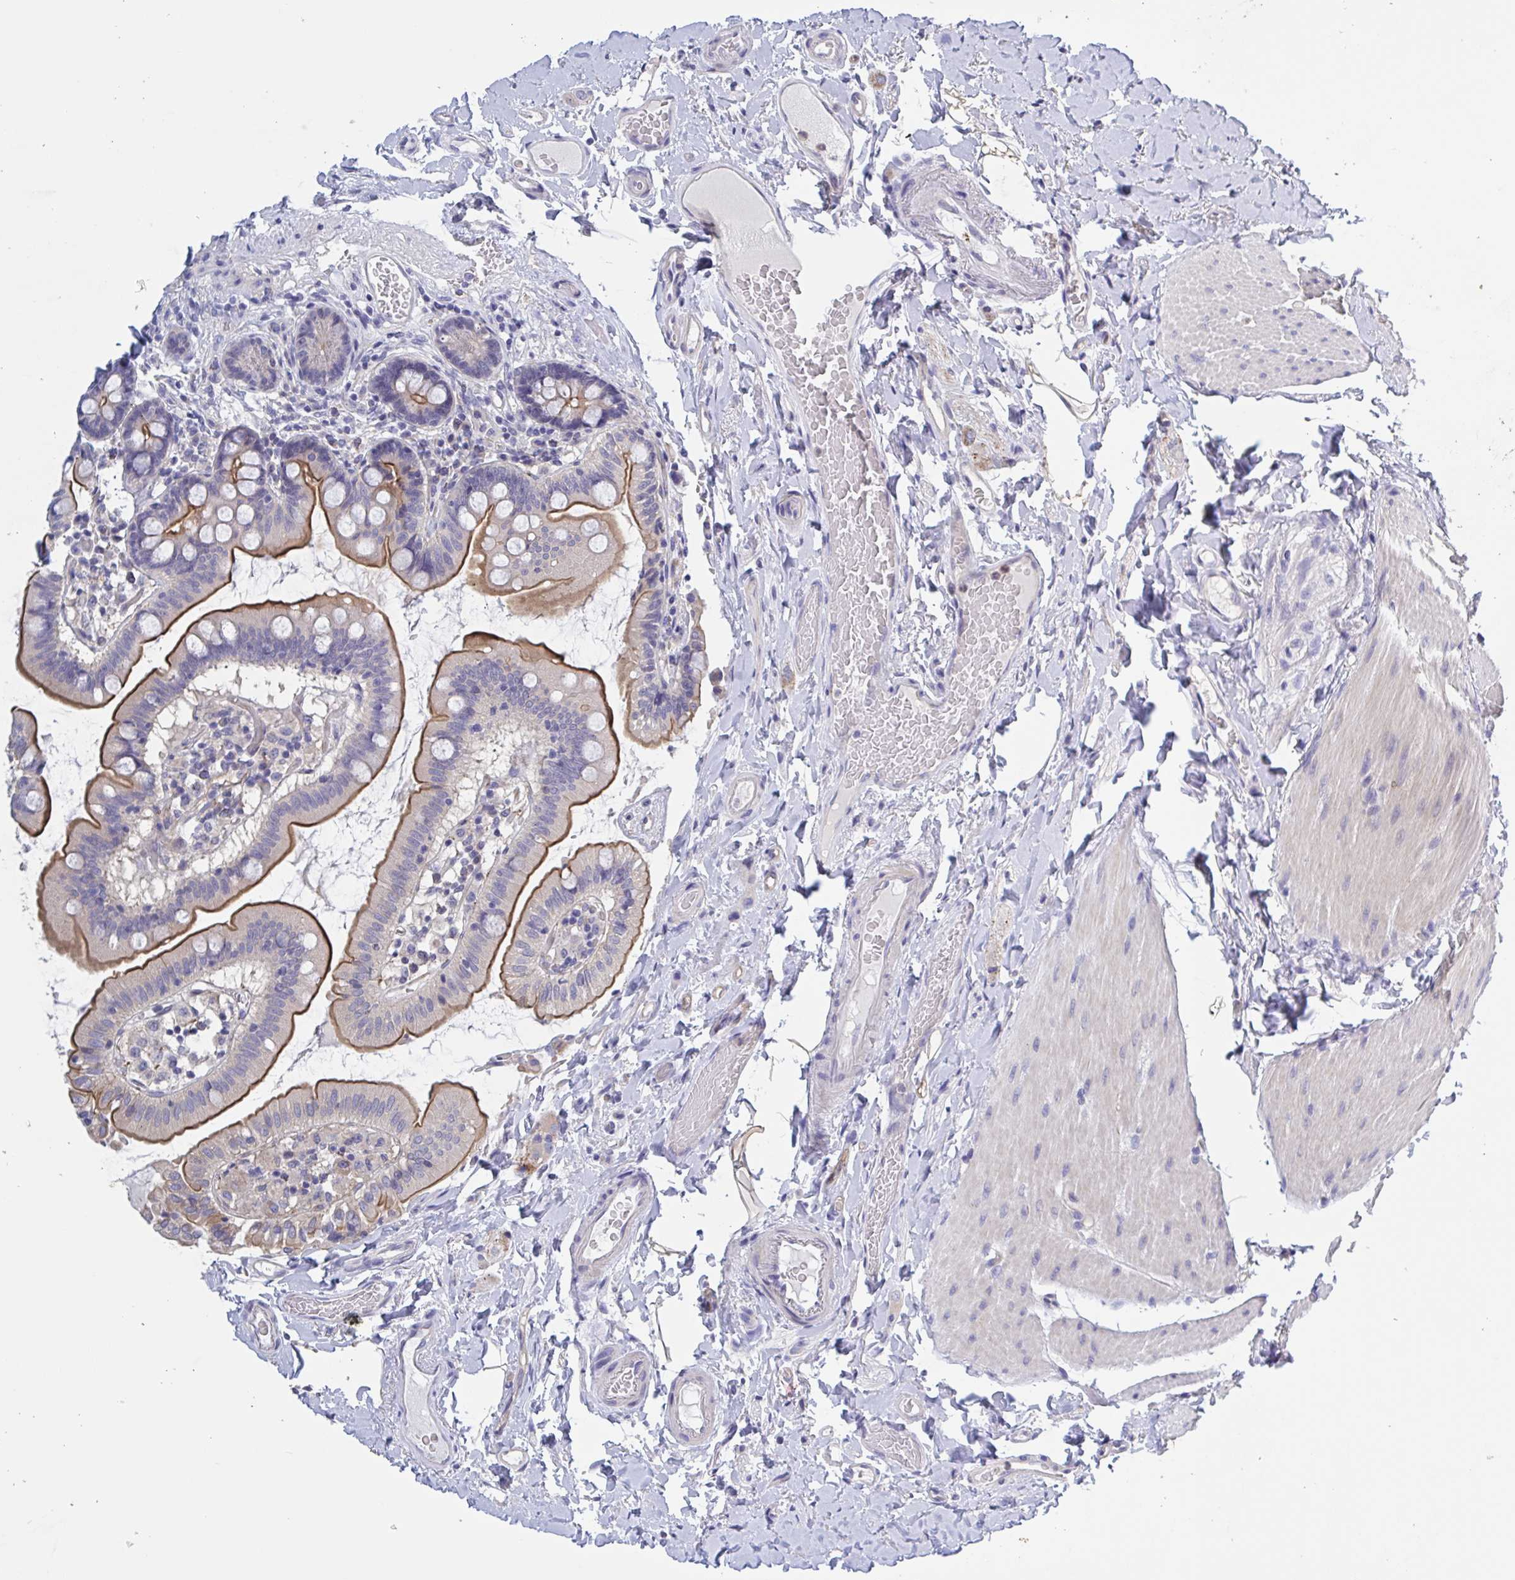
{"staining": {"intensity": "strong", "quantity": ">75%", "location": "cytoplasmic/membranous"}, "tissue": "small intestine", "cell_type": "Glandular cells", "image_type": "normal", "snomed": [{"axis": "morphology", "description": "Normal tissue, NOS"}, {"axis": "topography", "description": "Small intestine"}], "caption": "About >75% of glandular cells in normal human small intestine display strong cytoplasmic/membranous protein expression as visualized by brown immunohistochemical staining.", "gene": "ST14", "patient": {"sex": "female", "age": 64}}